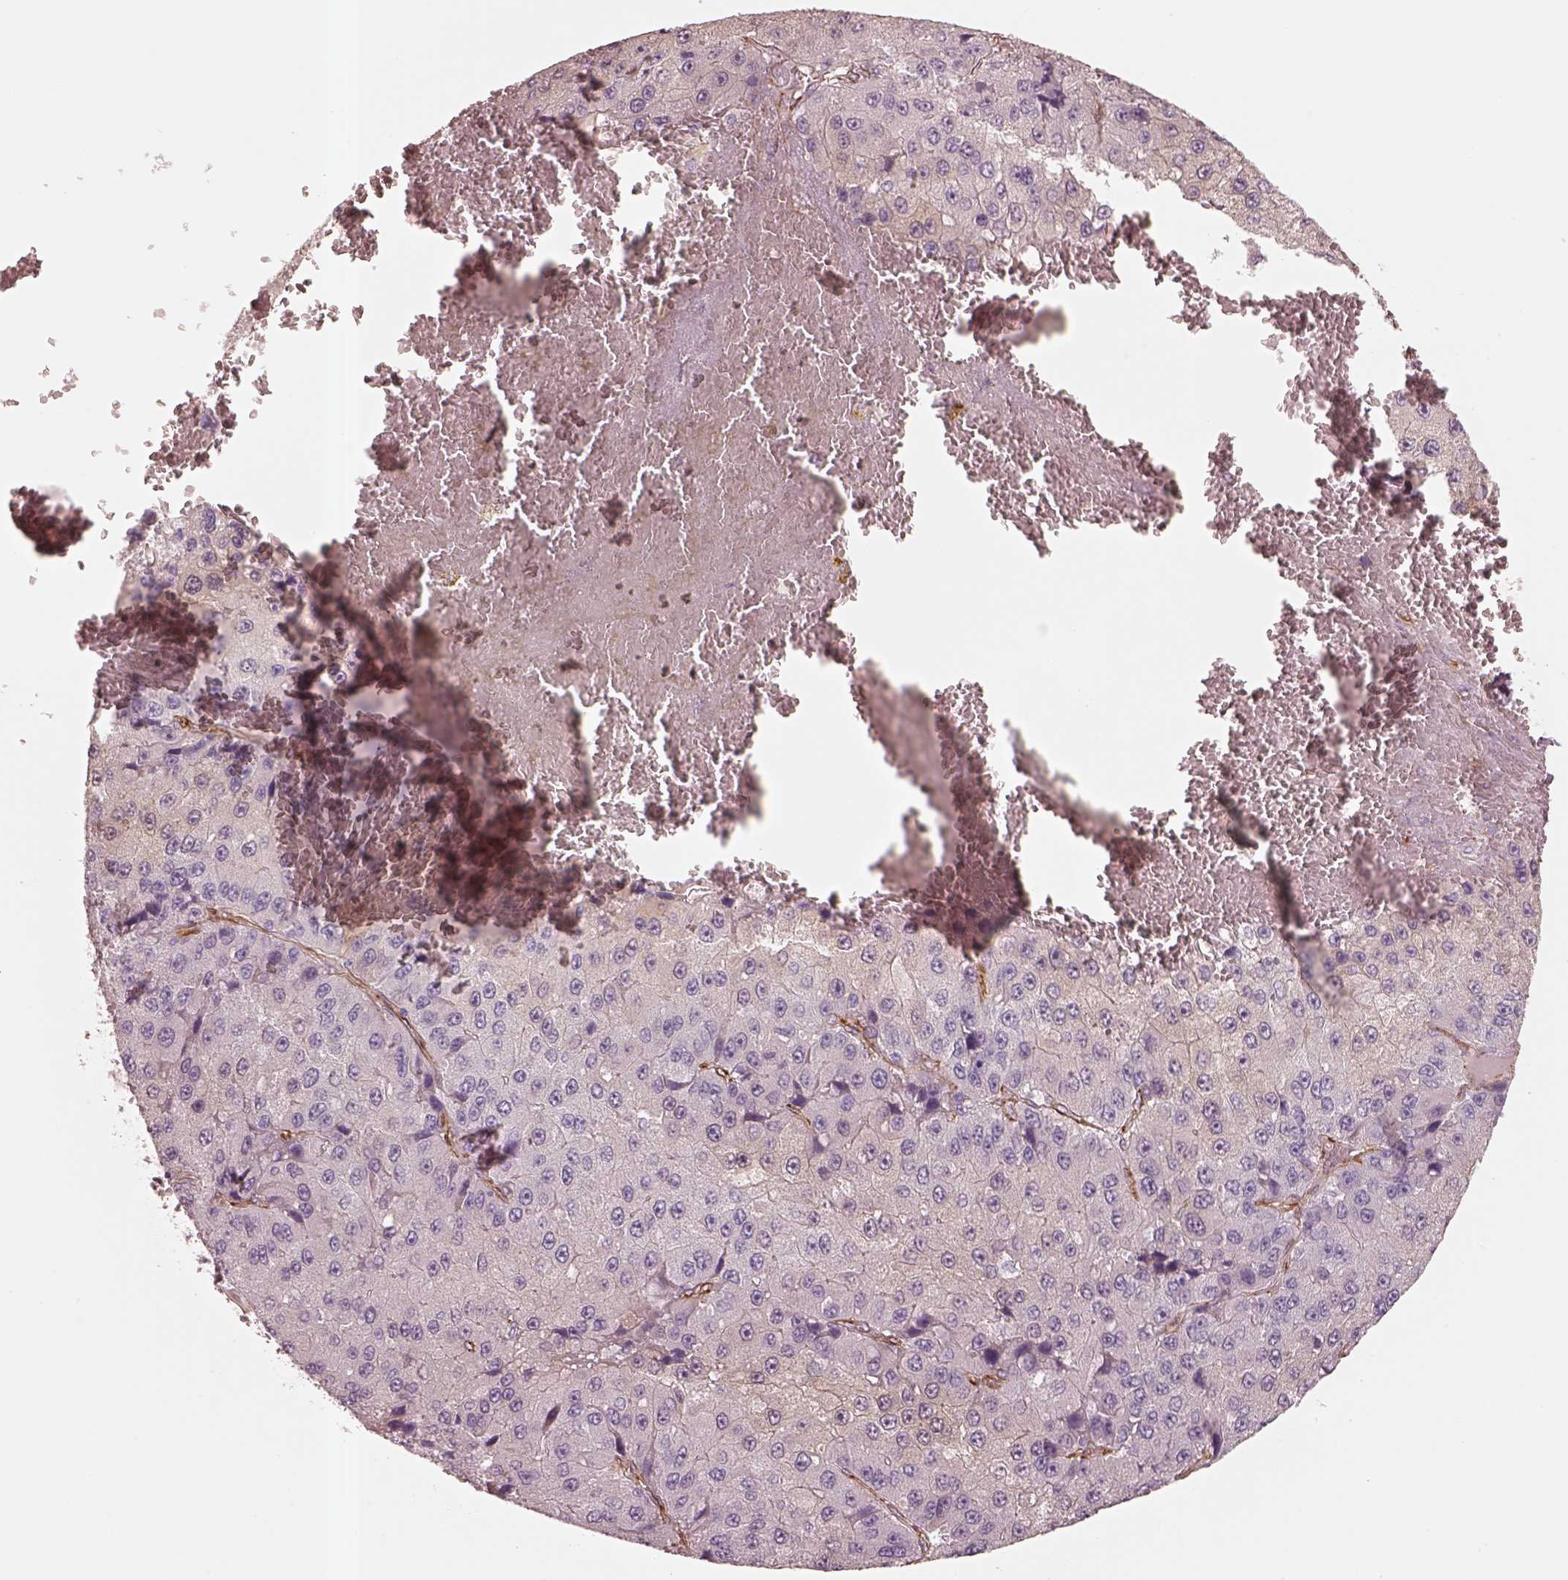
{"staining": {"intensity": "negative", "quantity": "none", "location": "none"}, "tissue": "liver cancer", "cell_type": "Tumor cells", "image_type": "cancer", "snomed": [{"axis": "morphology", "description": "Carcinoma, Hepatocellular, NOS"}, {"axis": "topography", "description": "Liver"}], "caption": "IHC of liver hepatocellular carcinoma shows no positivity in tumor cells. Brightfield microscopy of immunohistochemistry (IHC) stained with DAB (brown) and hematoxylin (blue), captured at high magnification.", "gene": "CRYM", "patient": {"sex": "female", "age": 73}}